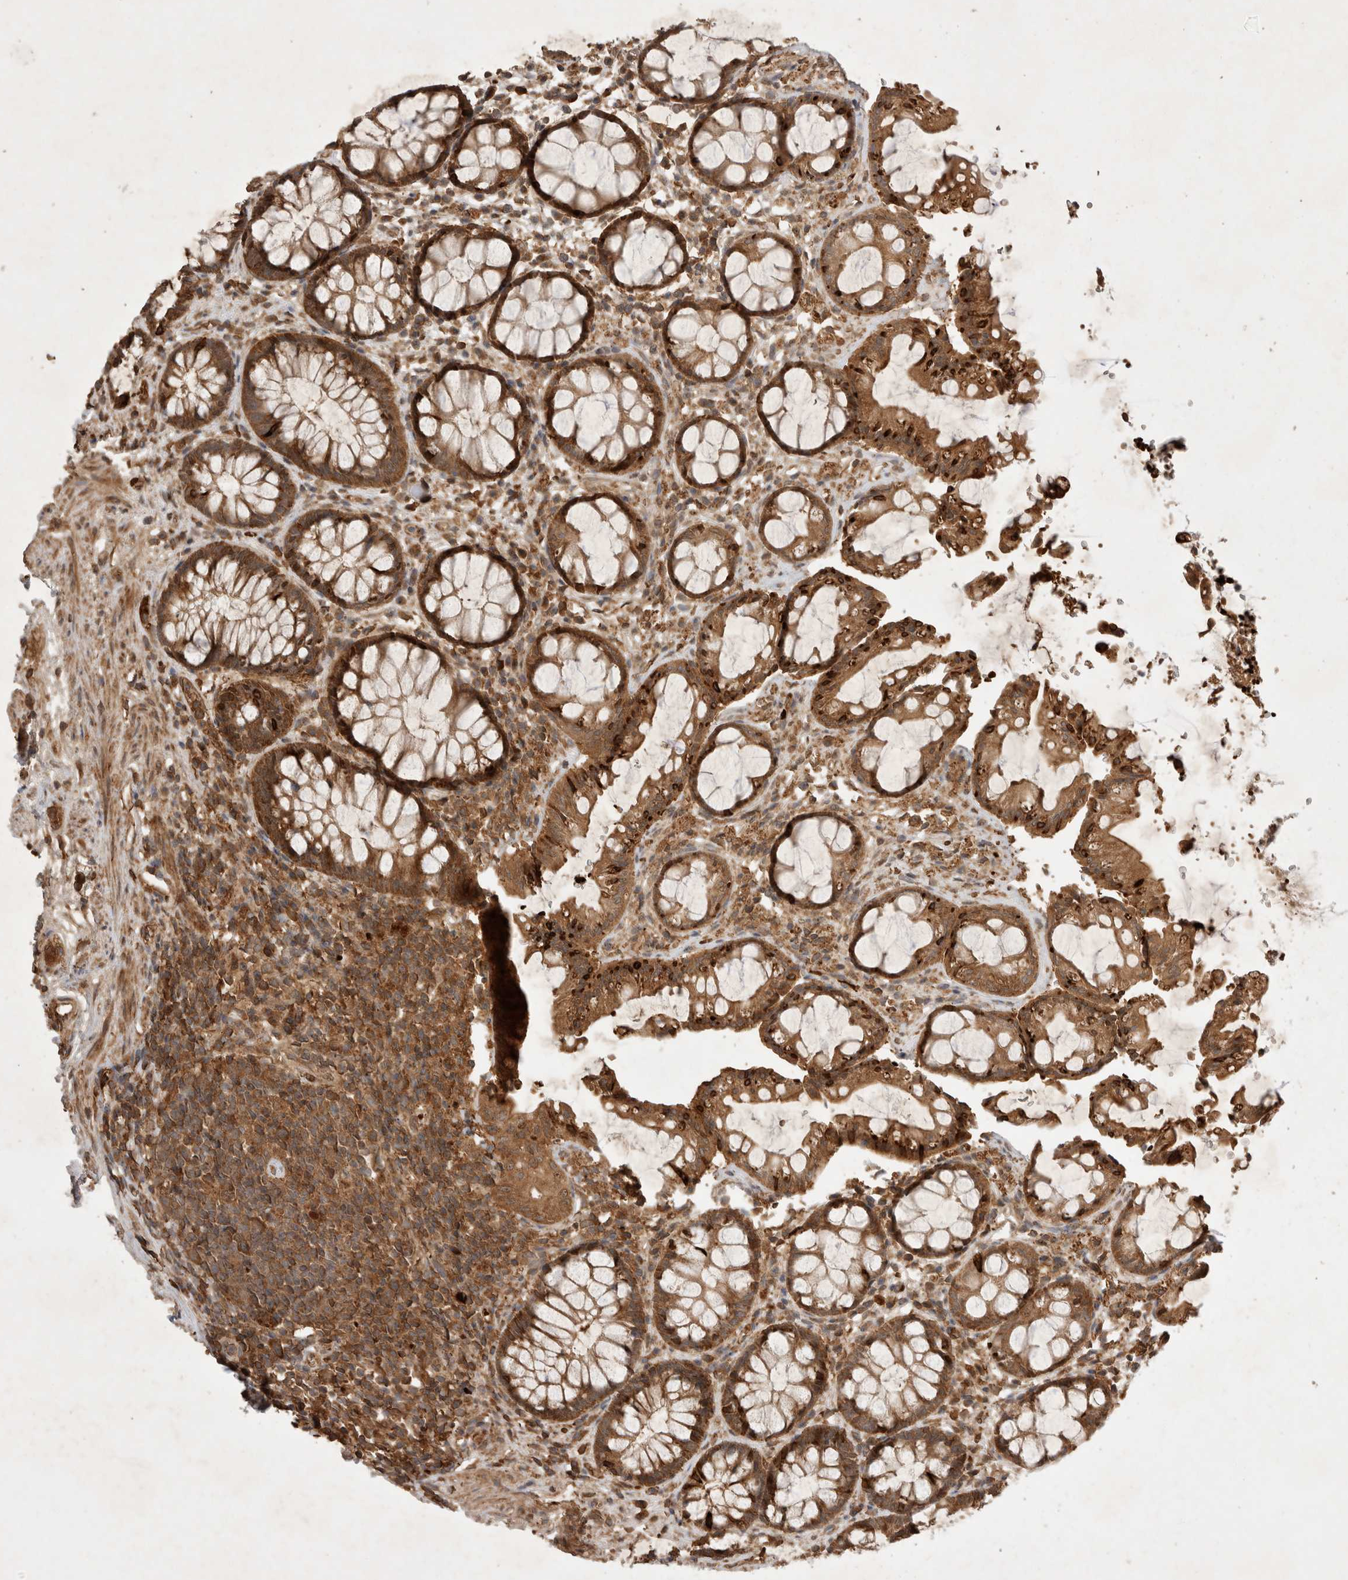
{"staining": {"intensity": "strong", "quantity": ">75%", "location": "cytoplasmic/membranous"}, "tissue": "rectum", "cell_type": "Glandular cells", "image_type": "normal", "snomed": [{"axis": "morphology", "description": "Normal tissue, NOS"}, {"axis": "topography", "description": "Rectum"}], "caption": "Normal rectum reveals strong cytoplasmic/membranous expression in approximately >75% of glandular cells.", "gene": "FAM221A", "patient": {"sex": "male", "age": 64}}